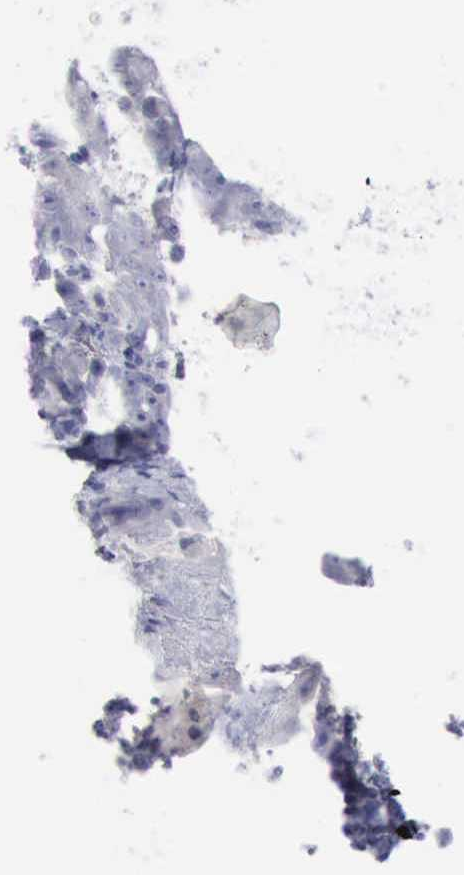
{"staining": {"intensity": "negative", "quantity": "none", "location": "none"}, "tissue": "ovarian cancer", "cell_type": "Tumor cells", "image_type": "cancer", "snomed": [{"axis": "morphology", "description": "Cystadenocarcinoma, serous, NOS"}, {"axis": "topography", "description": "Ovary"}], "caption": "This is an immunohistochemistry histopathology image of human ovarian cancer. There is no expression in tumor cells.", "gene": "SATB2", "patient": {"sex": "female", "age": 66}}